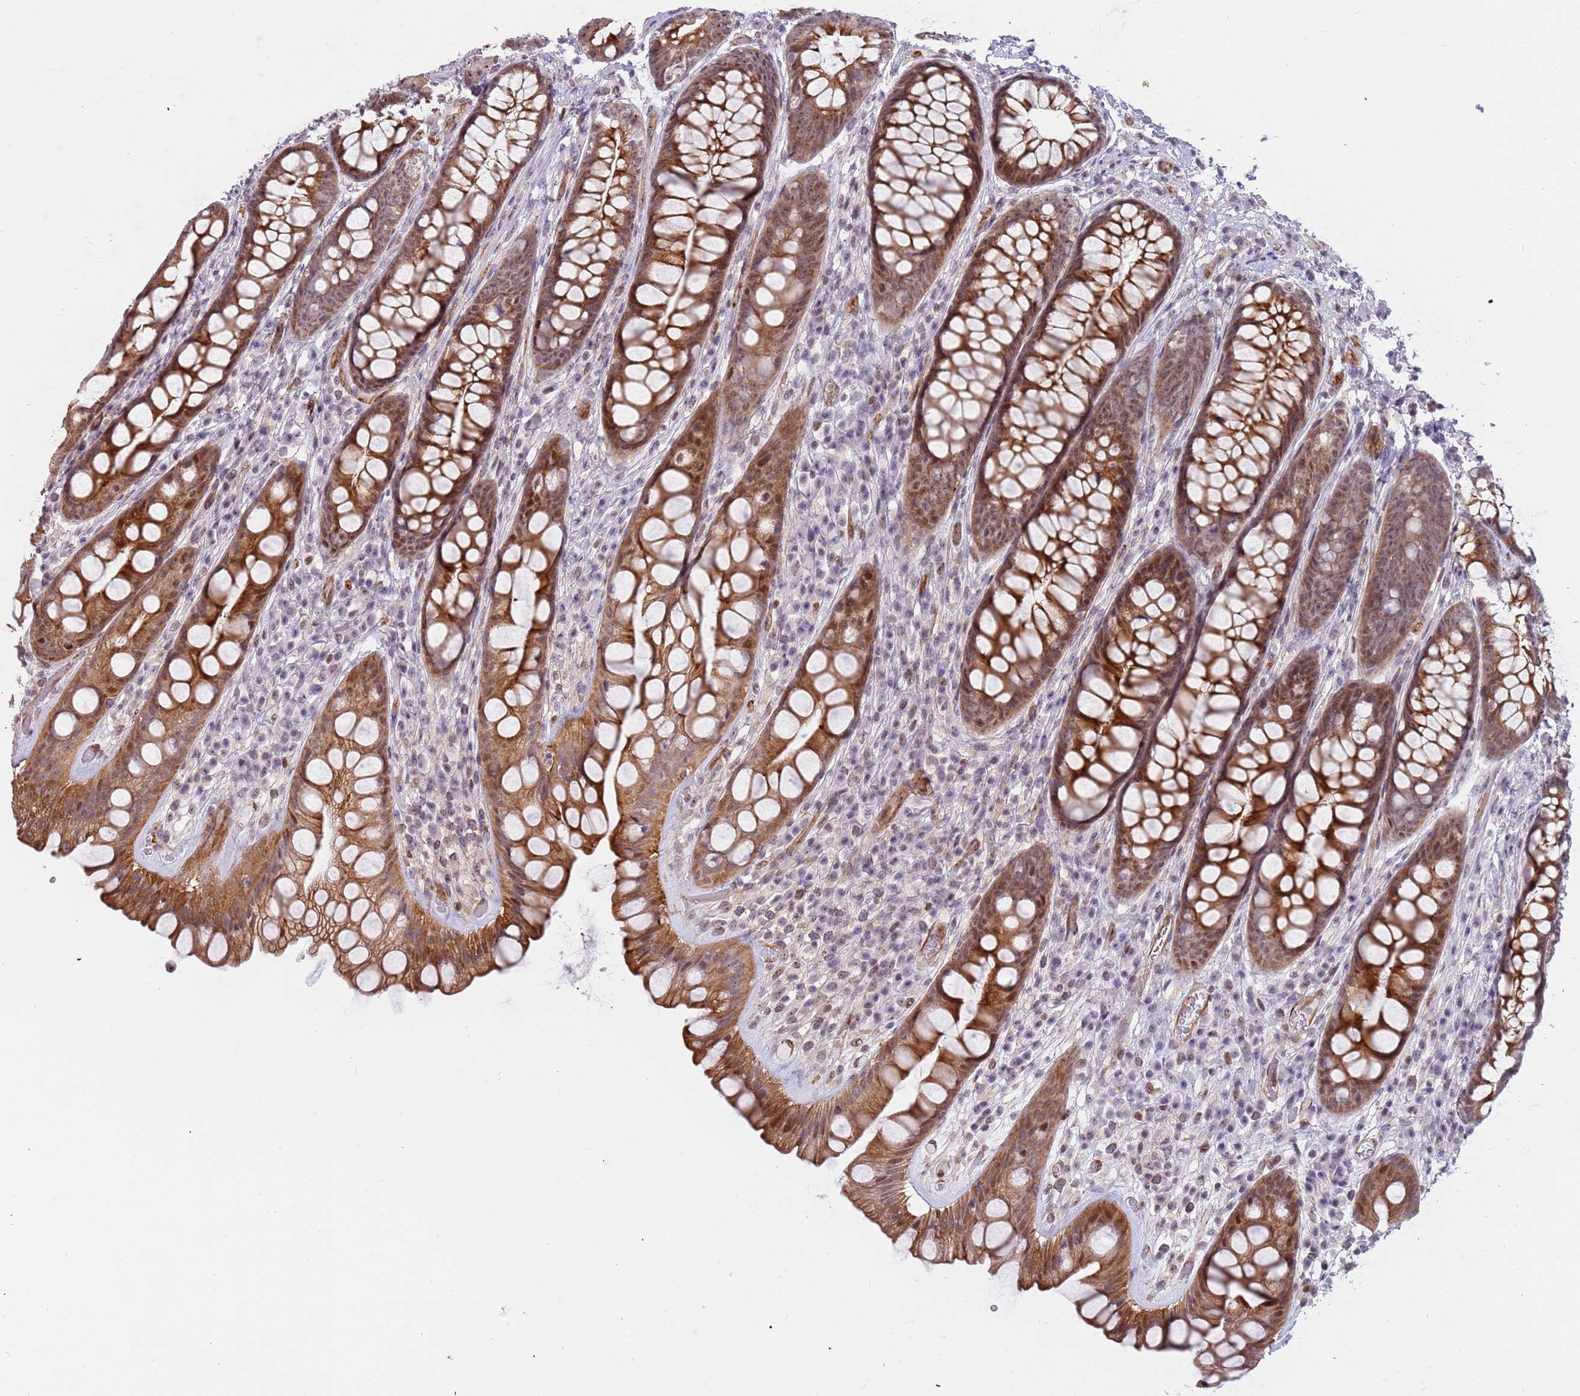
{"staining": {"intensity": "strong", "quantity": ">75%", "location": "cytoplasmic/membranous,nuclear"}, "tissue": "rectum", "cell_type": "Glandular cells", "image_type": "normal", "snomed": [{"axis": "morphology", "description": "Normal tissue, NOS"}, {"axis": "topography", "description": "Rectum"}], "caption": "Unremarkable rectum was stained to show a protein in brown. There is high levels of strong cytoplasmic/membranous,nuclear staining in about >75% of glandular cells.", "gene": "LRMDA", "patient": {"sex": "male", "age": 74}}